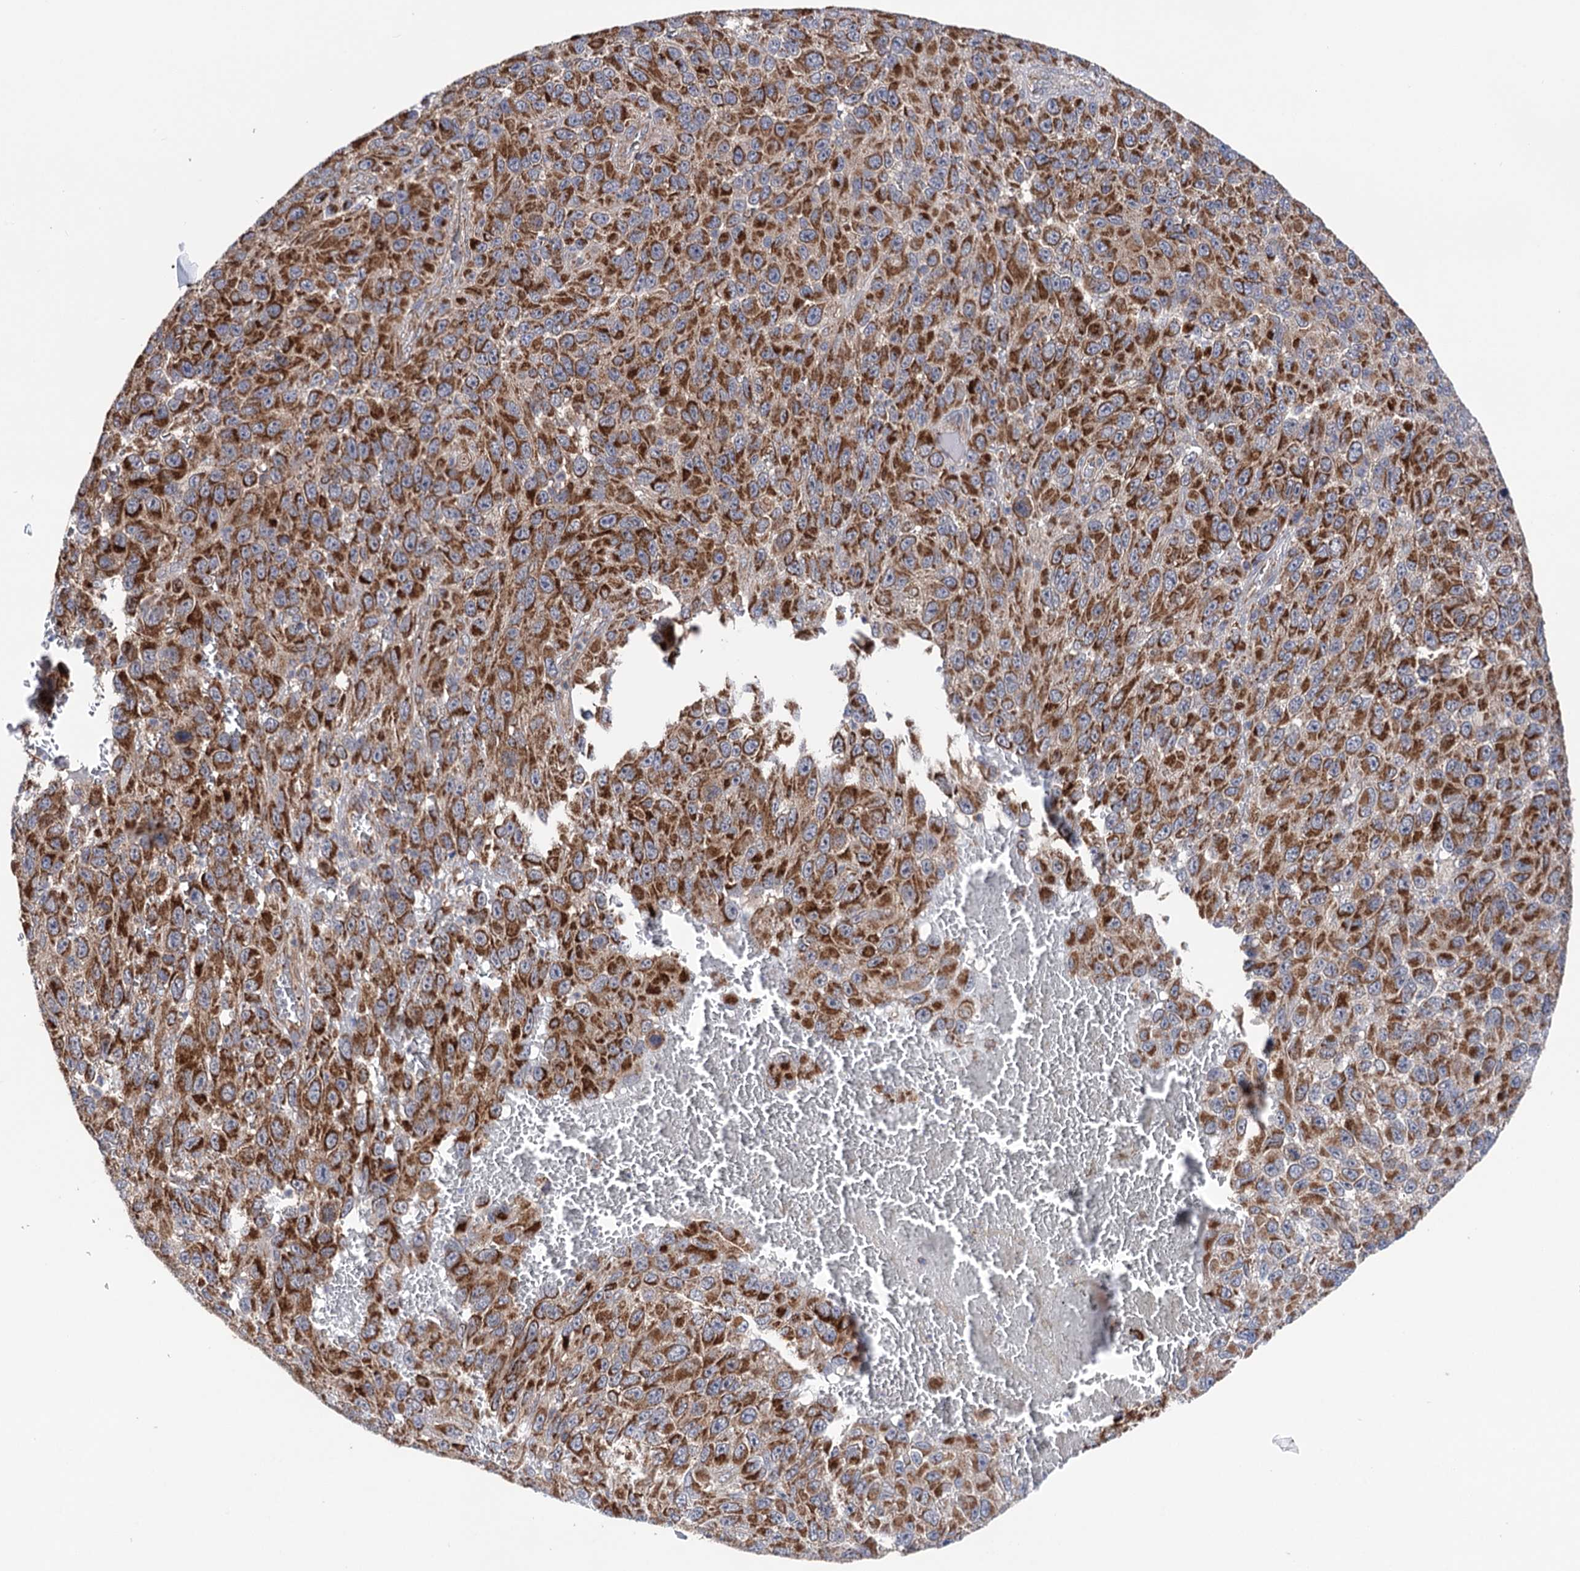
{"staining": {"intensity": "strong", "quantity": ">75%", "location": "cytoplasmic/membranous"}, "tissue": "melanoma", "cell_type": "Tumor cells", "image_type": "cancer", "snomed": [{"axis": "morphology", "description": "Normal tissue, NOS"}, {"axis": "morphology", "description": "Malignant melanoma, NOS"}, {"axis": "topography", "description": "Skin"}], "caption": "This histopathology image reveals melanoma stained with immunohistochemistry (IHC) to label a protein in brown. The cytoplasmic/membranous of tumor cells show strong positivity for the protein. Nuclei are counter-stained blue.", "gene": "SUCLA2", "patient": {"sex": "female", "age": 96}}